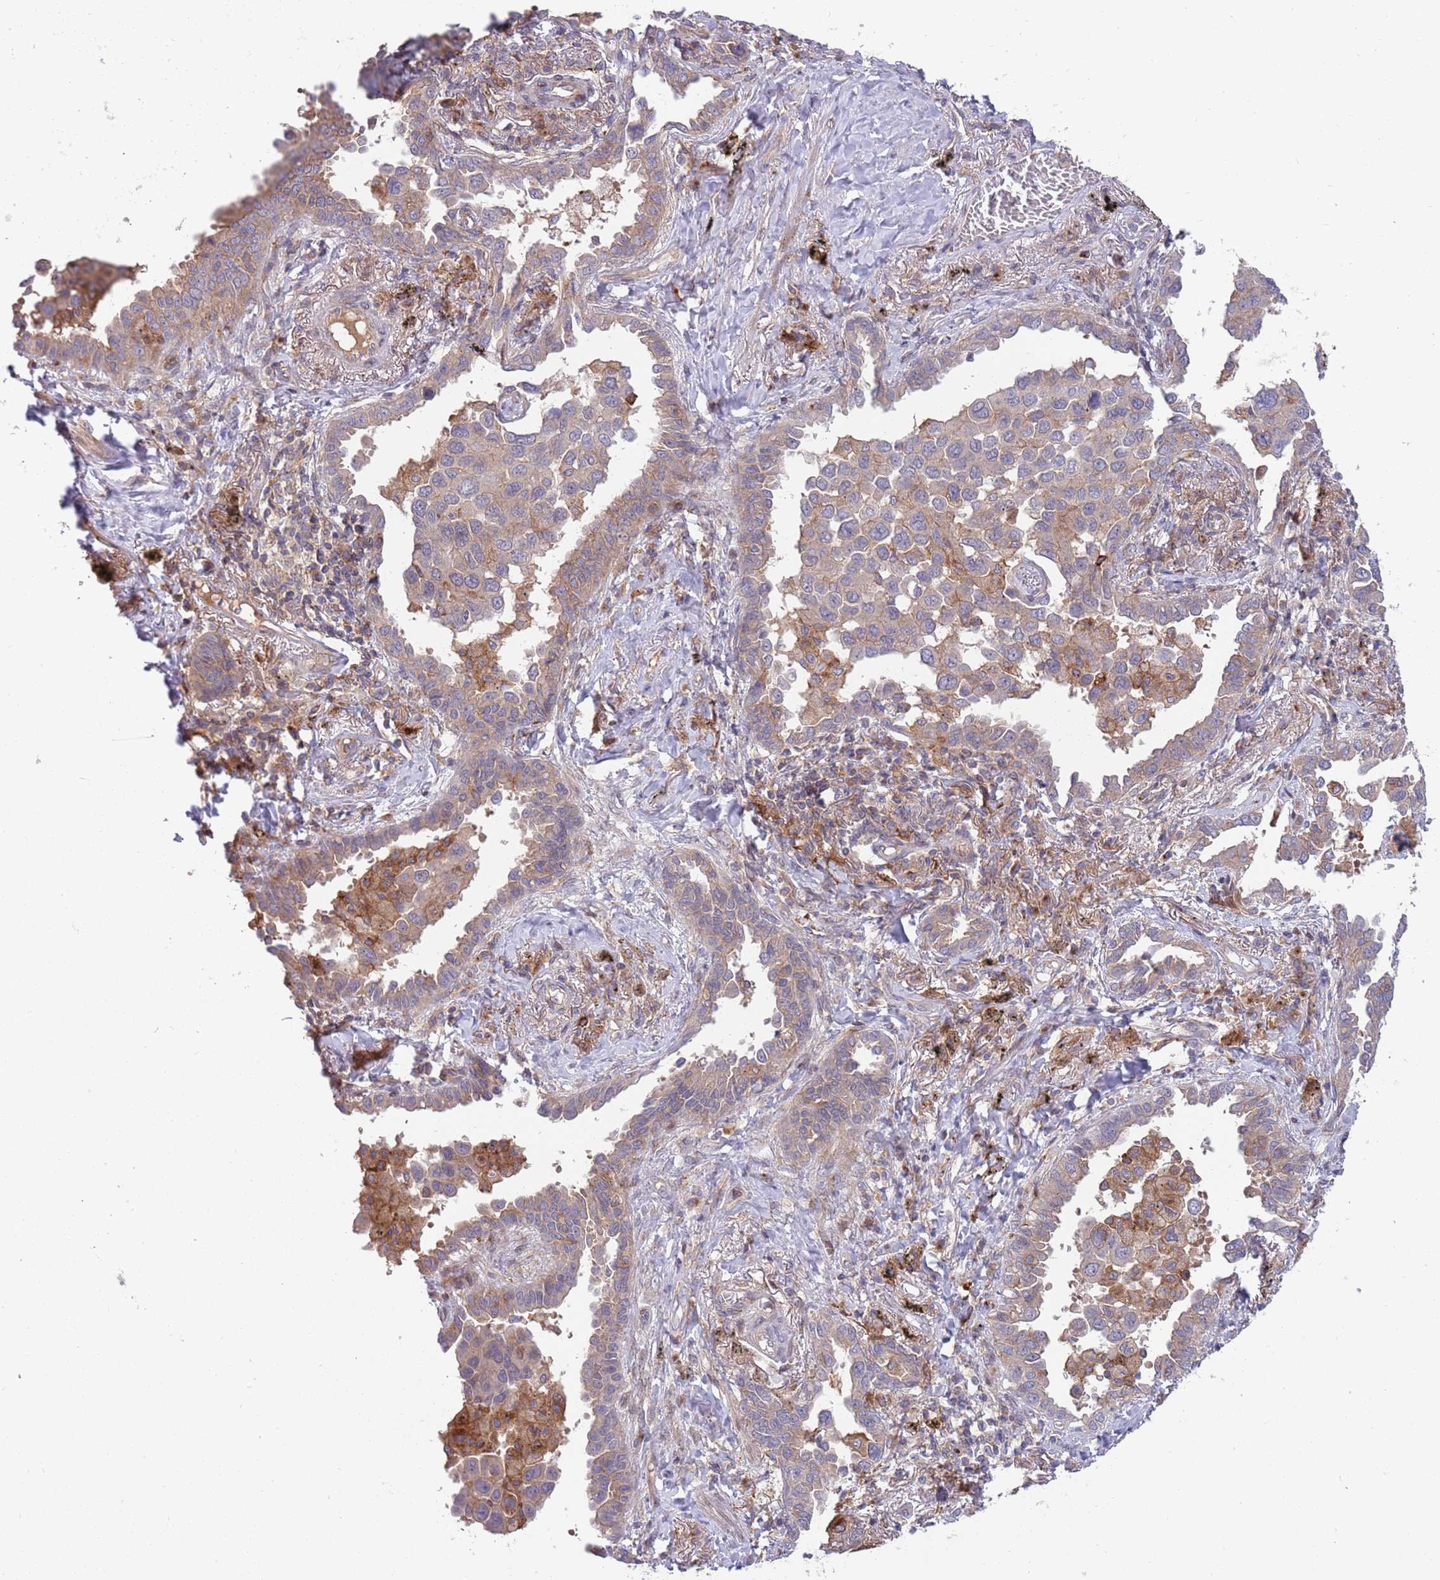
{"staining": {"intensity": "weak", "quantity": "25%-75%", "location": "cytoplasmic/membranous"}, "tissue": "lung cancer", "cell_type": "Tumor cells", "image_type": "cancer", "snomed": [{"axis": "morphology", "description": "Adenocarcinoma, NOS"}, {"axis": "topography", "description": "Lung"}], "caption": "The image exhibits a brown stain indicating the presence of a protein in the cytoplasmic/membranous of tumor cells in lung cancer (adenocarcinoma).", "gene": "BTBD7", "patient": {"sex": "male", "age": 67}}